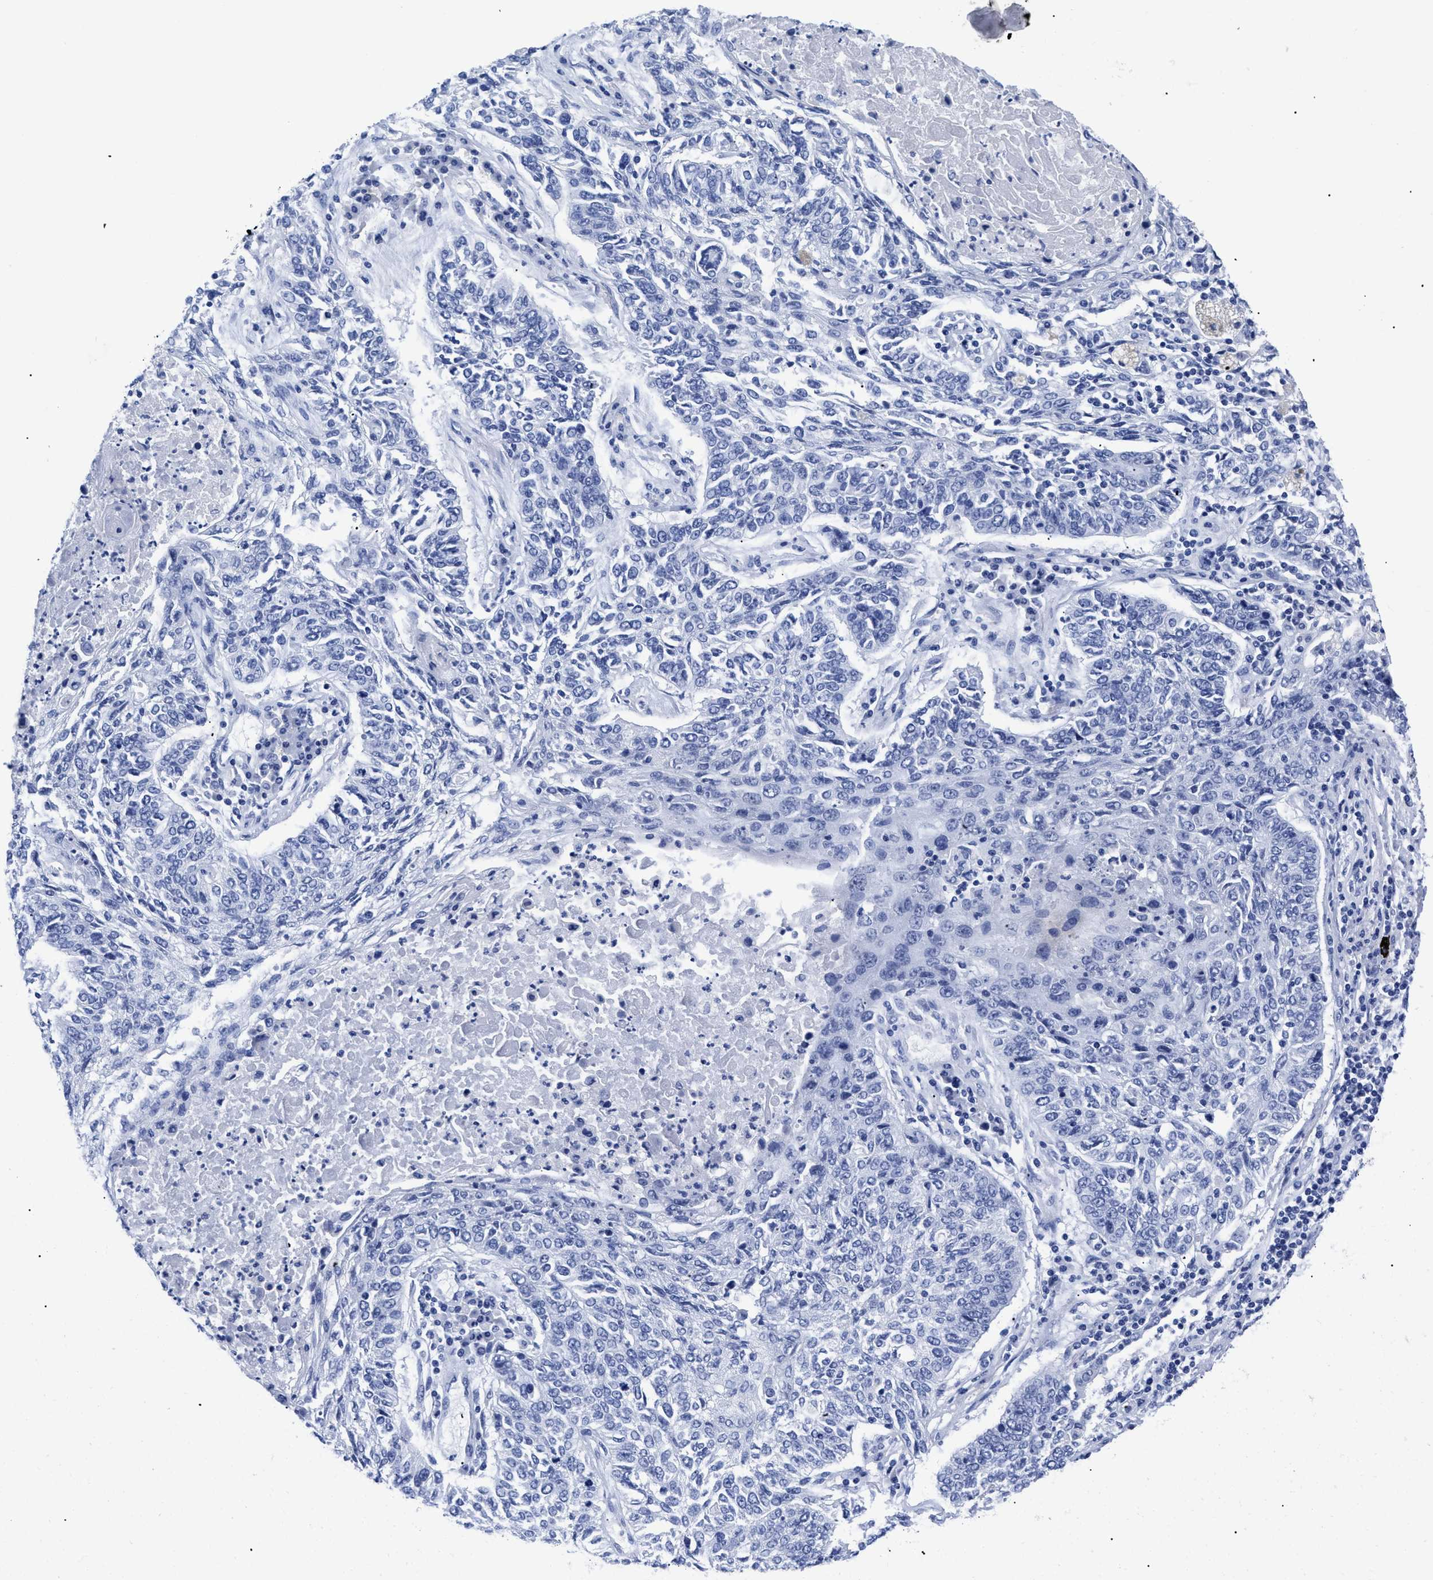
{"staining": {"intensity": "negative", "quantity": "none", "location": "none"}, "tissue": "lung cancer", "cell_type": "Tumor cells", "image_type": "cancer", "snomed": [{"axis": "morphology", "description": "Normal tissue, NOS"}, {"axis": "morphology", "description": "Squamous cell carcinoma, NOS"}, {"axis": "topography", "description": "Cartilage tissue"}, {"axis": "topography", "description": "Bronchus"}, {"axis": "topography", "description": "Lung"}], "caption": "Tumor cells are negative for brown protein staining in lung squamous cell carcinoma. (DAB (3,3'-diaminobenzidine) IHC visualized using brightfield microscopy, high magnification).", "gene": "TREML1", "patient": {"sex": "female", "age": 49}}